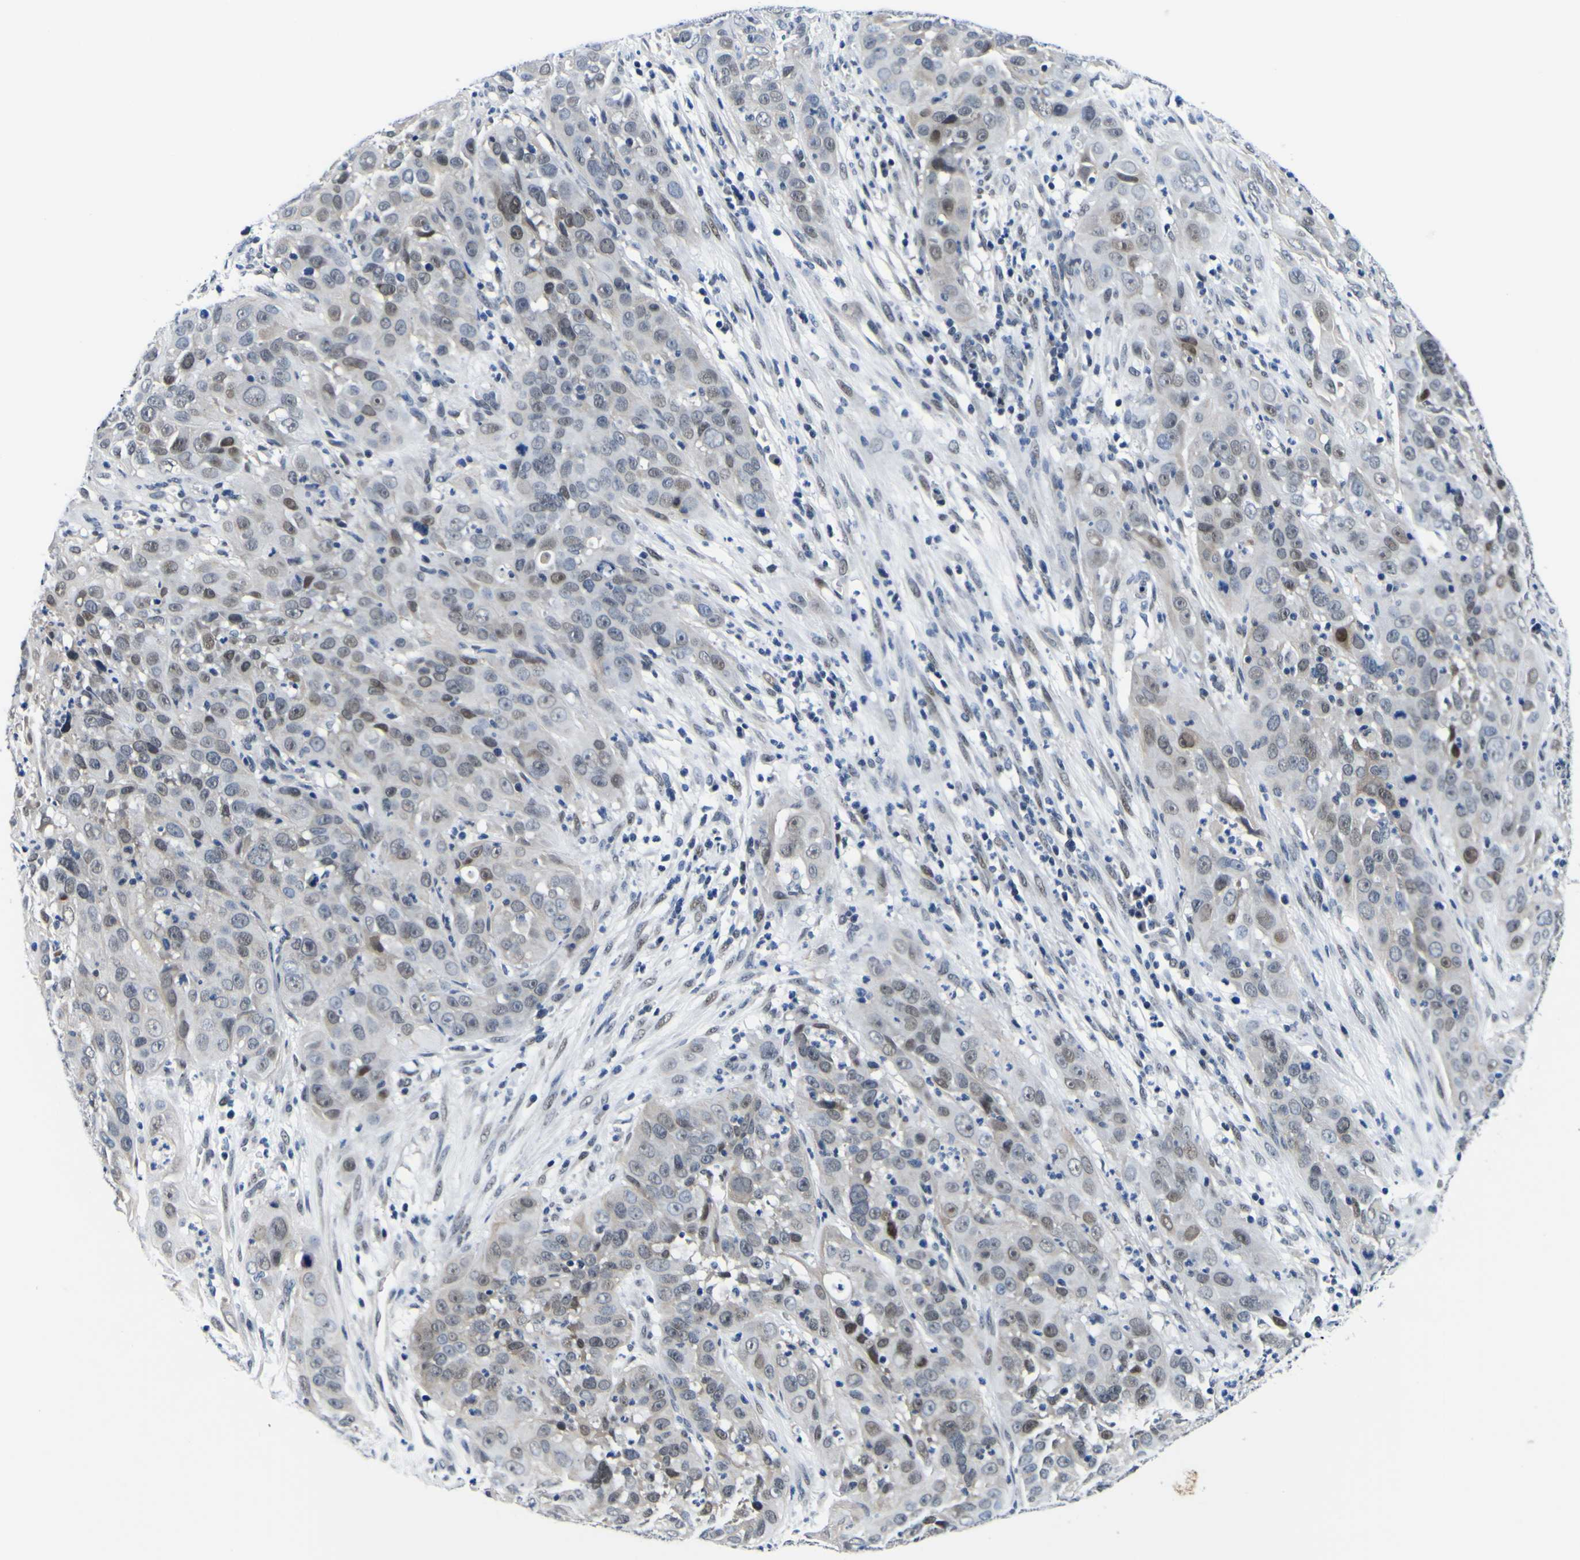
{"staining": {"intensity": "weak", "quantity": "25%-75%", "location": "nuclear"}, "tissue": "cervical cancer", "cell_type": "Tumor cells", "image_type": "cancer", "snomed": [{"axis": "morphology", "description": "Squamous cell carcinoma, NOS"}, {"axis": "topography", "description": "Cervix"}], "caption": "Protein expression analysis of human squamous cell carcinoma (cervical) reveals weak nuclear expression in approximately 25%-75% of tumor cells.", "gene": "CUL4B", "patient": {"sex": "female", "age": 32}}